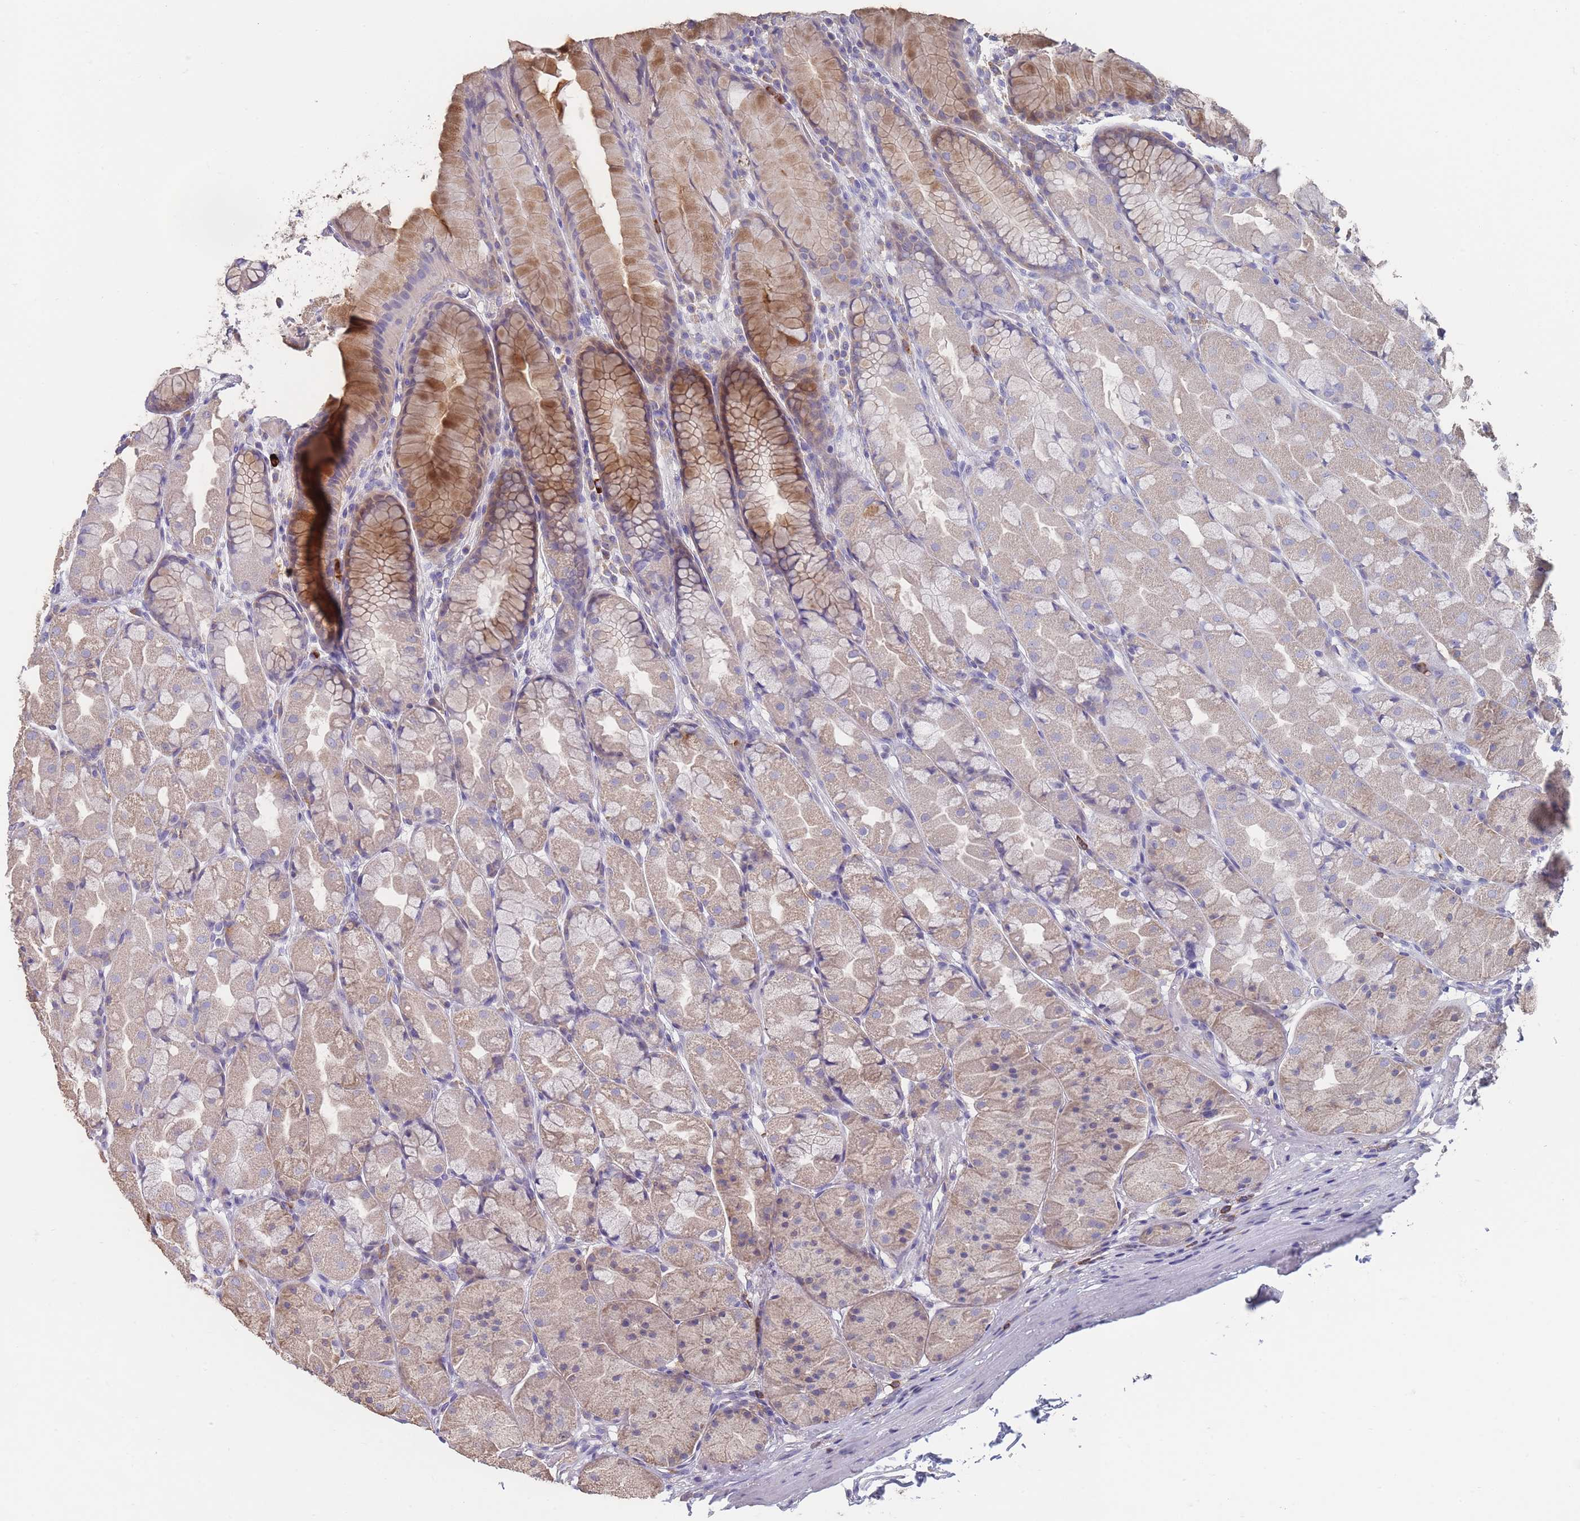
{"staining": {"intensity": "moderate", "quantity": "<25%", "location": "cytoplasmic/membranous"}, "tissue": "stomach", "cell_type": "Glandular cells", "image_type": "normal", "snomed": [{"axis": "morphology", "description": "Normal tissue, NOS"}, {"axis": "topography", "description": "Stomach"}], "caption": "IHC image of benign stomach stained for a protein (brown), which demonstrates low levels of moderate cytoplasmic/membranous staining in about <25% of glandular cells.", "gene": "CLEC12A", "patient": {"sex": "male", "age": 57}}